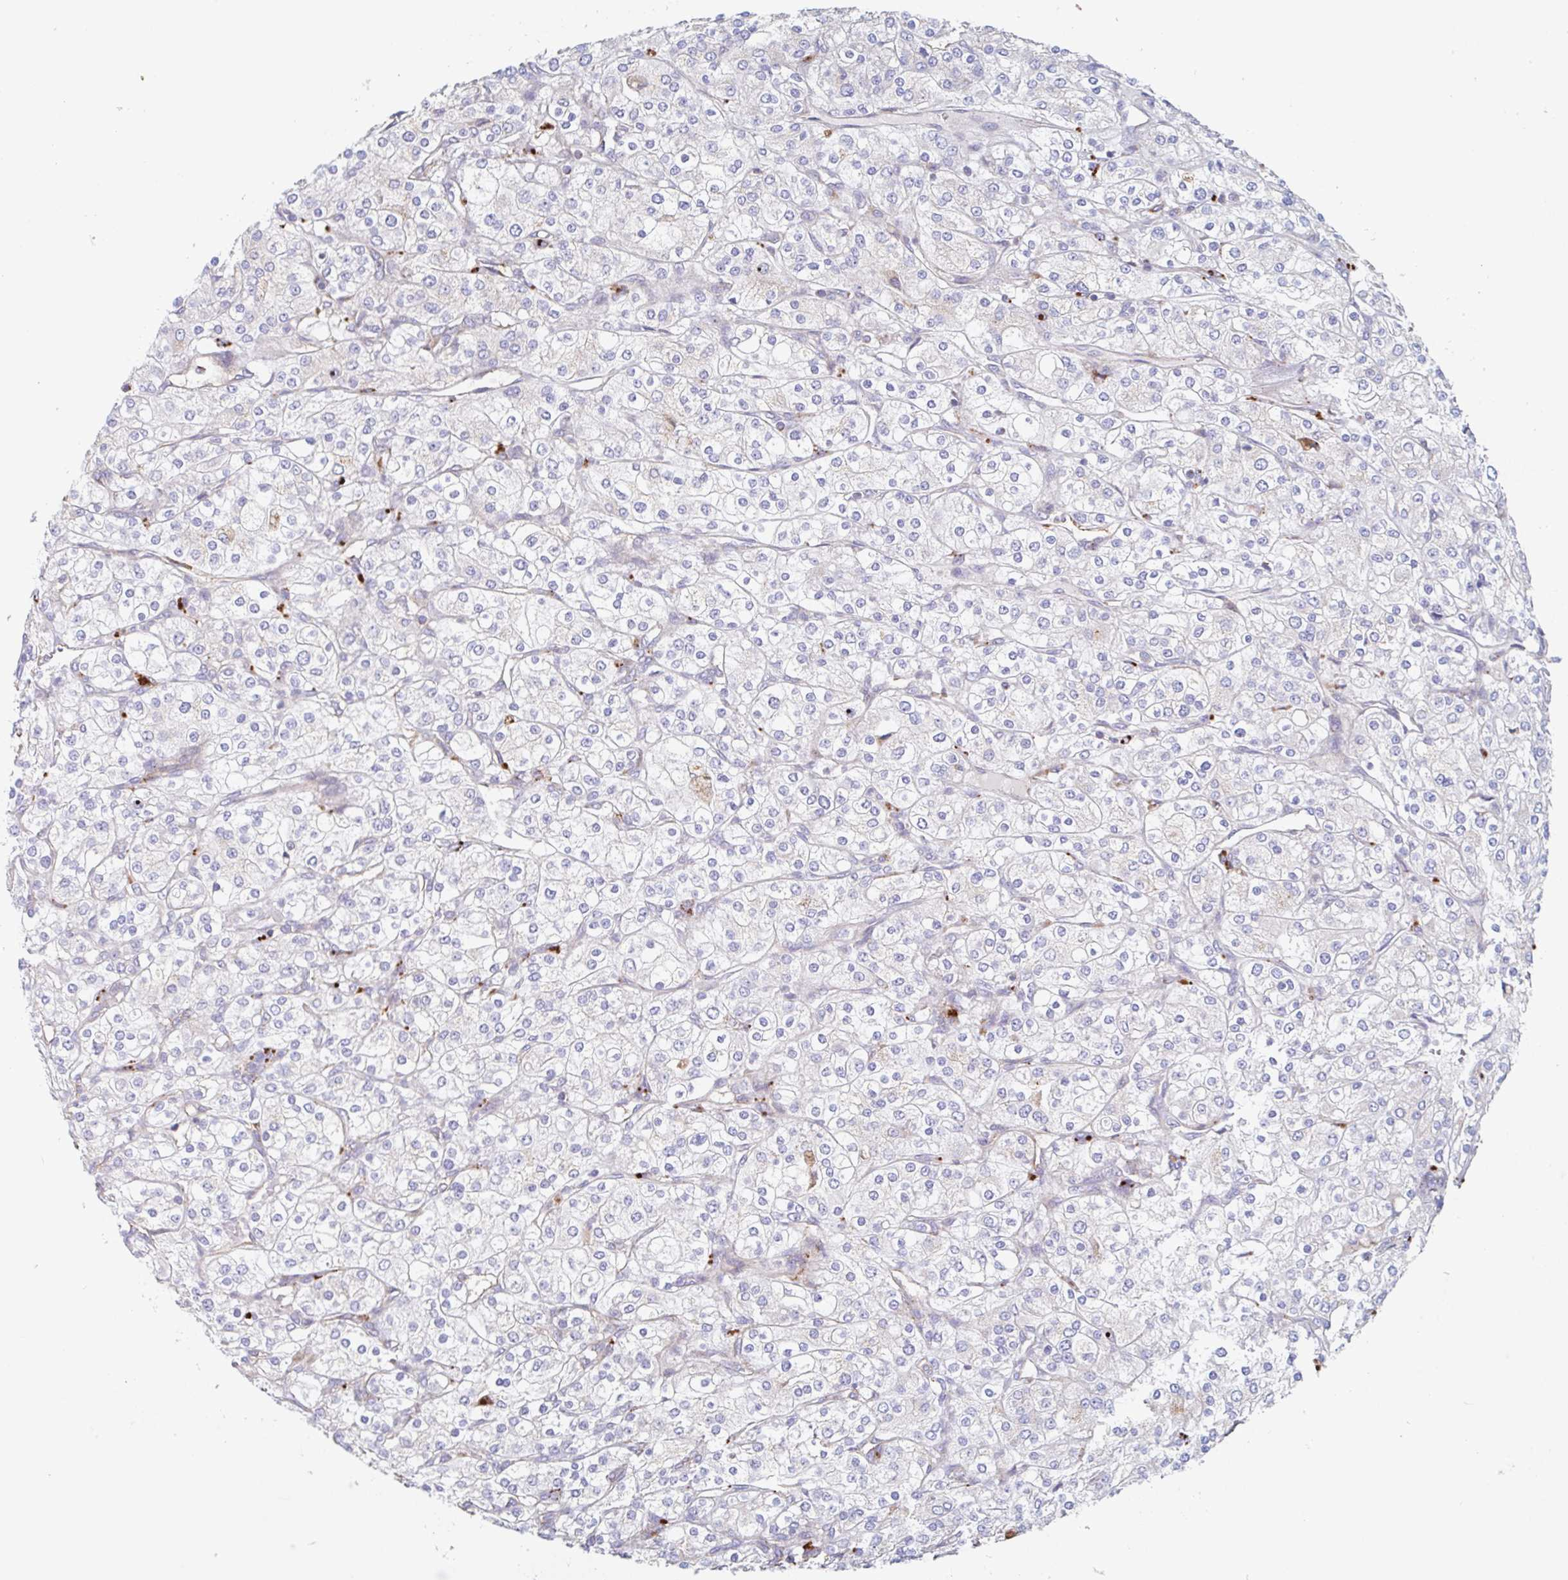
{"staining": {"intensity": "negative", "quantity": "none", "location": "none"}, "tissue": "renal cancer", "cell_type": "Tumor cells", "image_type": "cancer", "snomed": [{"axis": "morphology", "description": "Adenocarcinoma, NOS"}, {"axis": "topography", "description": "Kidney"}], "caption": "Immunohistochemistry (IHC) image of renal cancer stained for a protein (brown), which exhibits no expression in tumor cells.", "gene": "MANBA", "patient": {"sex": "male", "age": 80}}